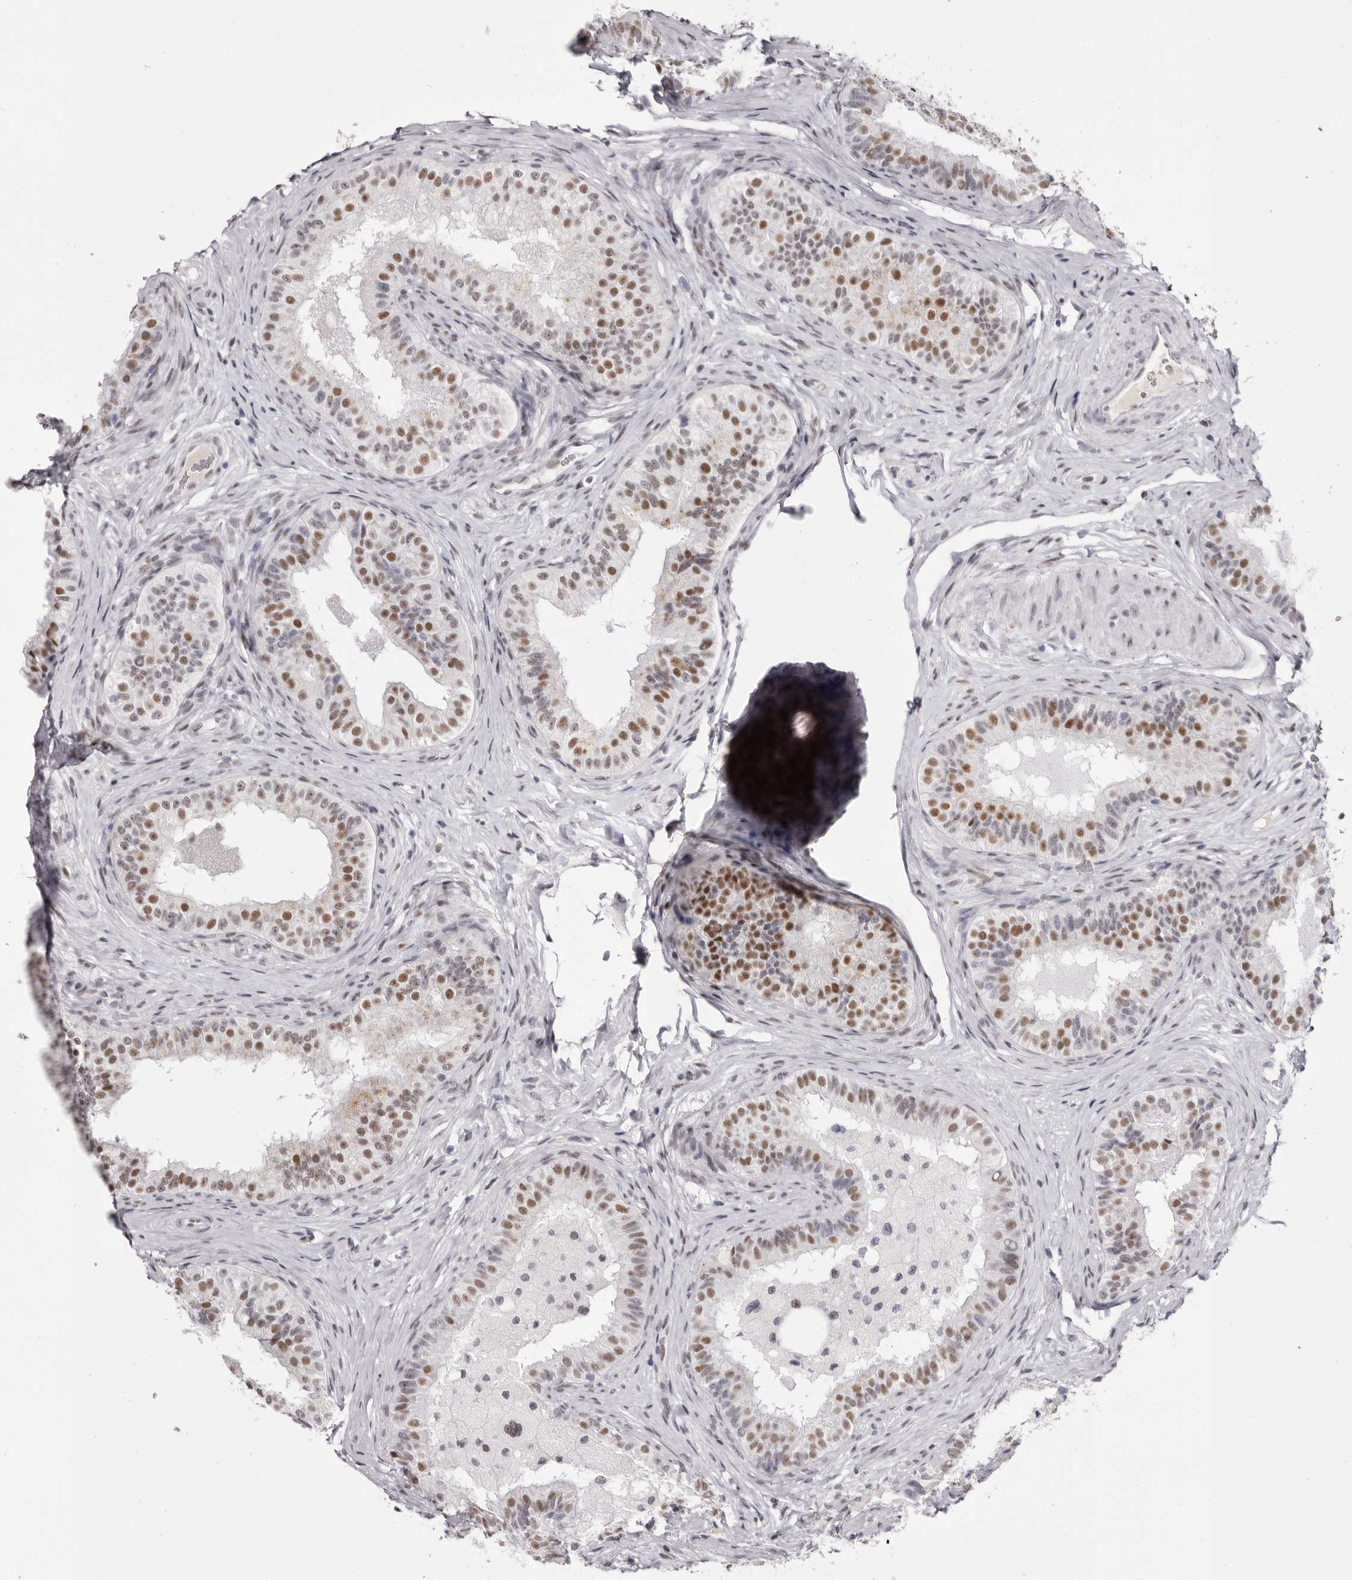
{"staining": {"intensity": "moderate", "quantity": "25%-75%", "location": "nuclear"}, "tissue": "epididymis", "cell_type": "Glandular cells", "image_type": "normal", "snomed": [{"axis": "morphology", "description": "Normal tissue, NOS"}, {"axis": "topography", "description": "Epididymis"}], "caption": "The image displays immunohistochemical staining of unremarkable epididymis. There is moderate nuclear positivity is identified in about 25%-75% of glandular cells.", "gene": "ZNF326", "patient": {"sex": "male", "age": 49}}